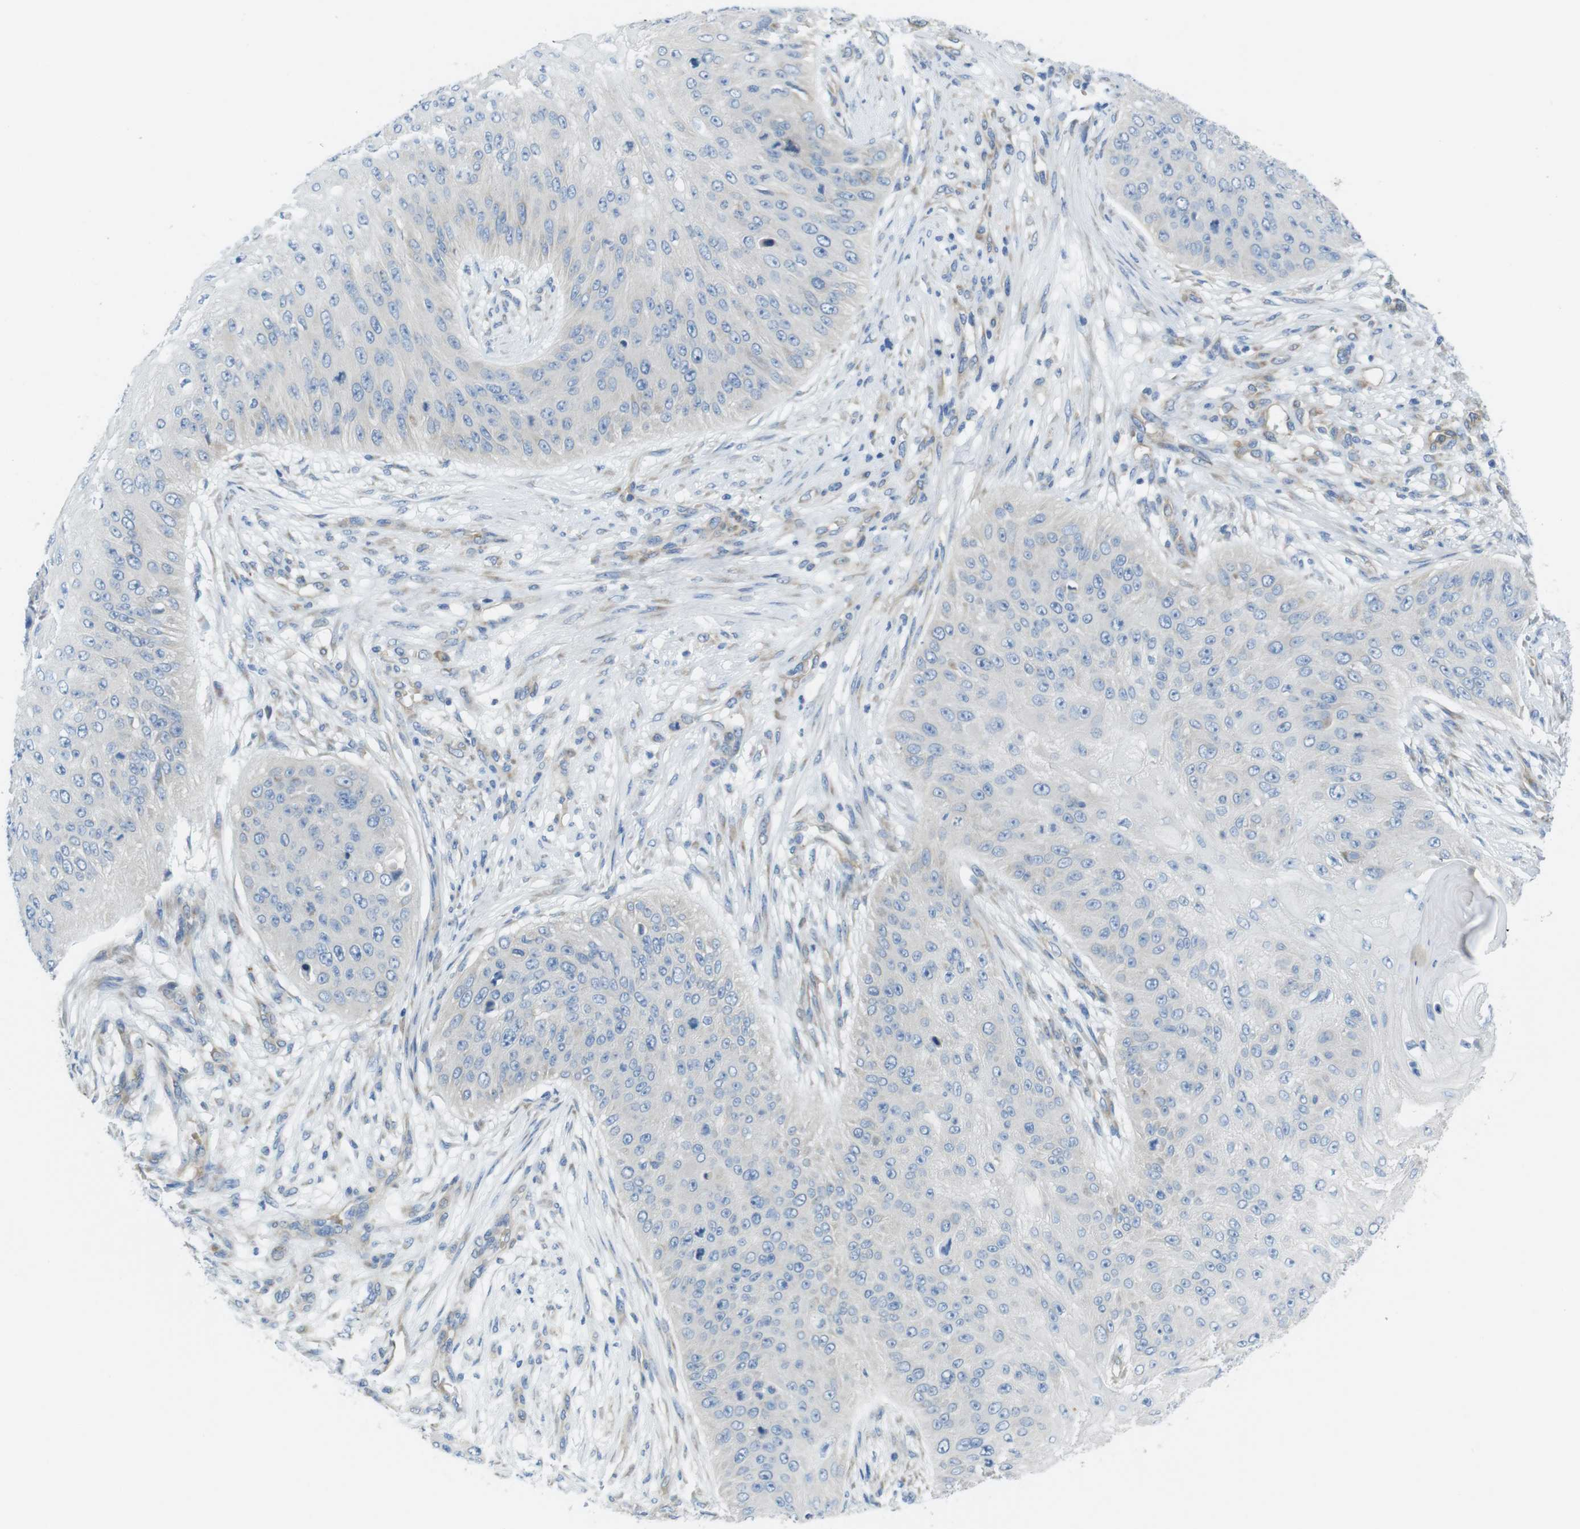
{"staining": {"intensity": "negative", "quantity": "none", "location": "none"}, "tissue": "skin cancer", "cell_type": "Tumor cells", "image_type": "cancer", "snomed": [{"axis": "morphology", "description": "Squamous cell carcinoma, NOS"}, {"axis": "topography", "description": "Skin"}], "caption": "Skin squamous cell carcinoma was stained to show a protein in brown. There is no significant expression in tumor cells.", "gene": "TMEM234", "patient": {"sex": "female", "age": 80}}